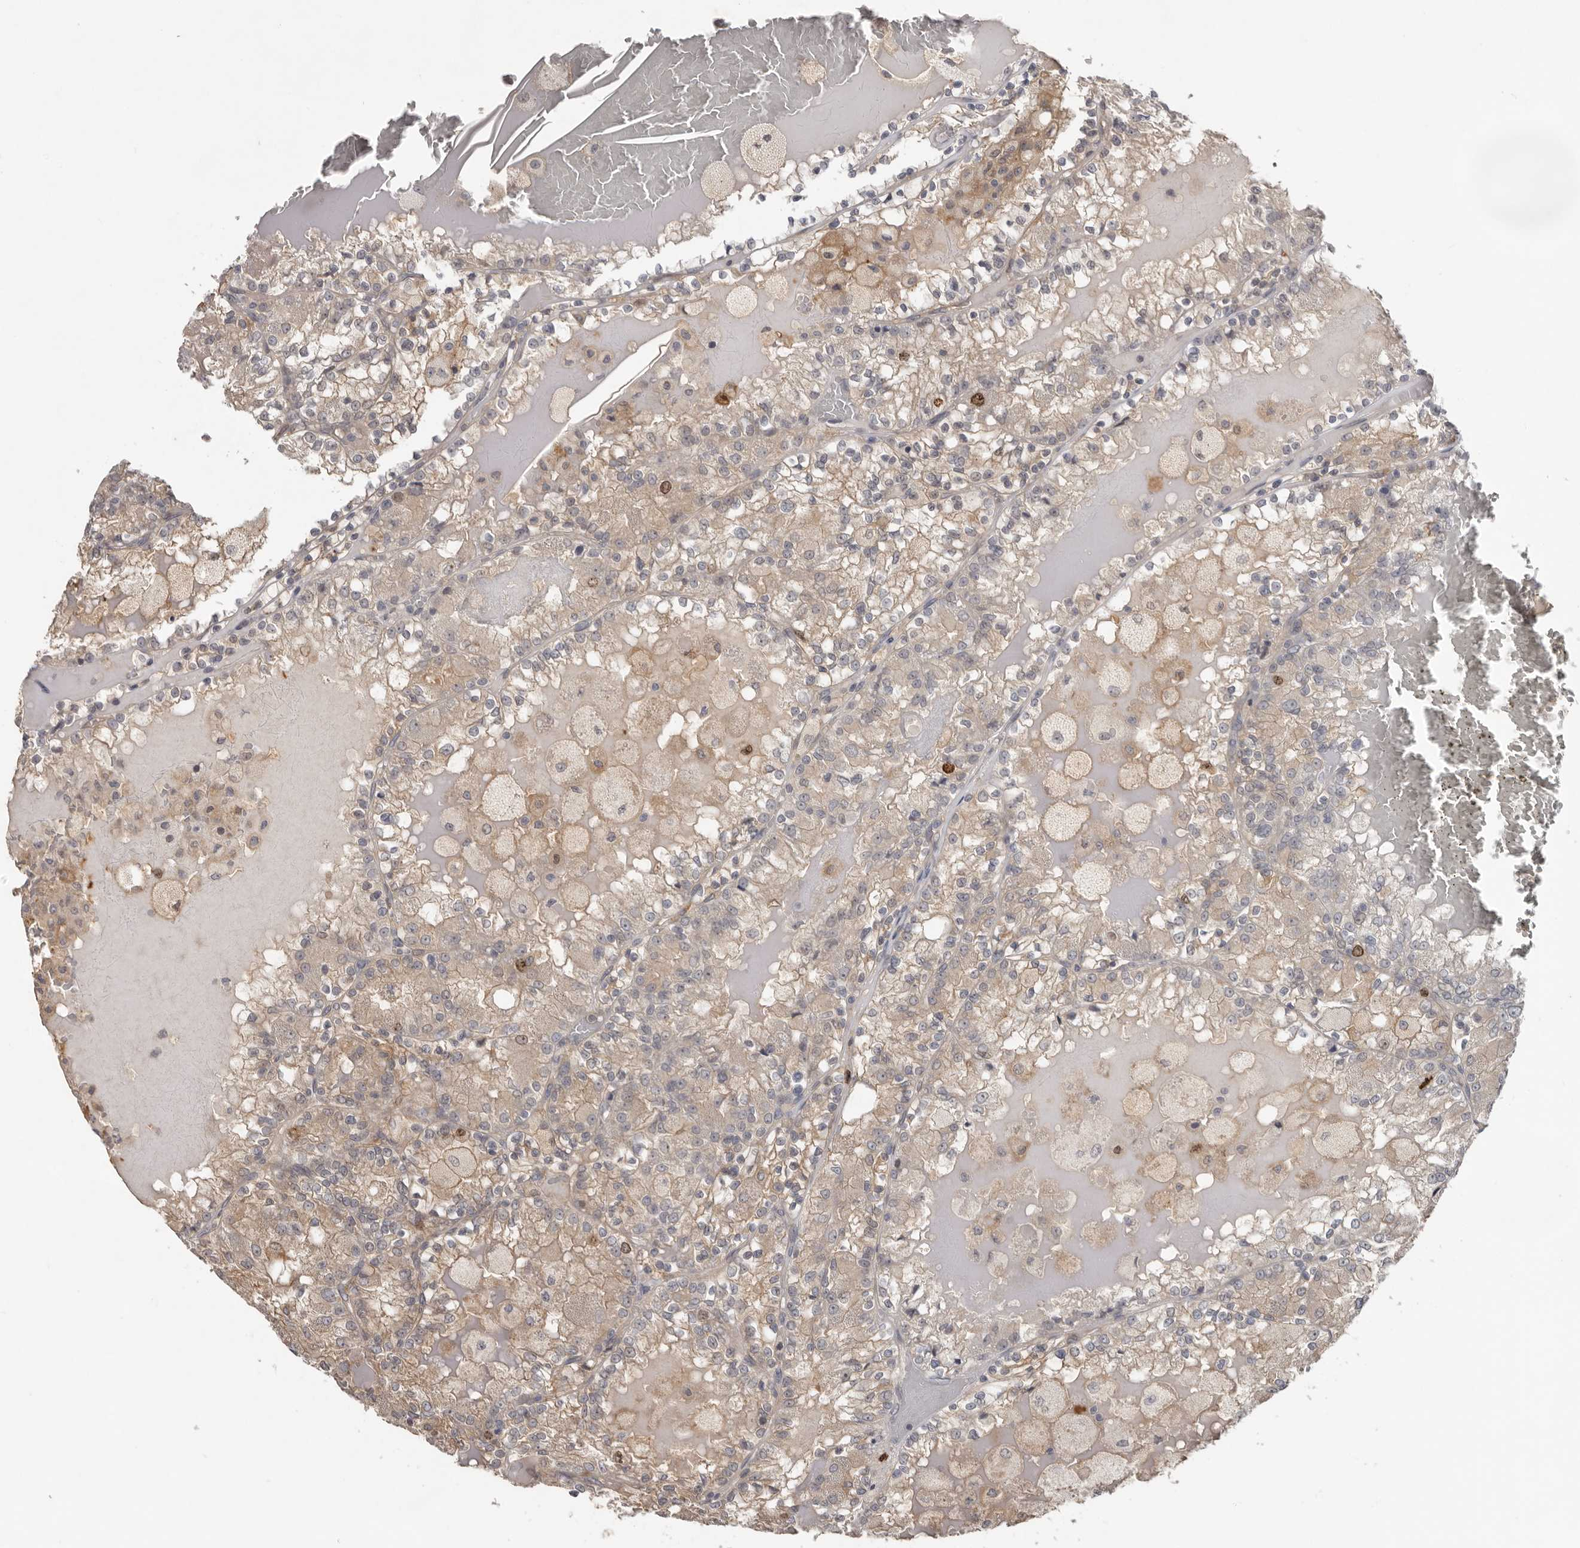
{"staining": {"intensity": "weak", "quantity": "25%-75%", "location": "cytoplasmic/membranous"}, "tissue": "renal cancer", "cell_type": "Tumor cells", "image_type": "cancer", "snomed": [{"axis": "morphology", "description": "Adenocarcinoma, NOS"}, {"axis": "topography", "description": "Kidney"}], "caption": "Immunohistochemical staining of human renal adenocarcinoma displays low levels of weak cytoplasmic/membranous staining in approximately 25%-75% of tumor cells. The staining was performed using DAB (3,3'-diaminobenzidine) to visualize the protein expression in brown, while the nuclei were stained in blue with hematoxylin (Magnification: 20x).", "gene": "CDCA8", "patient": {"sex": "female", "age": 56}}